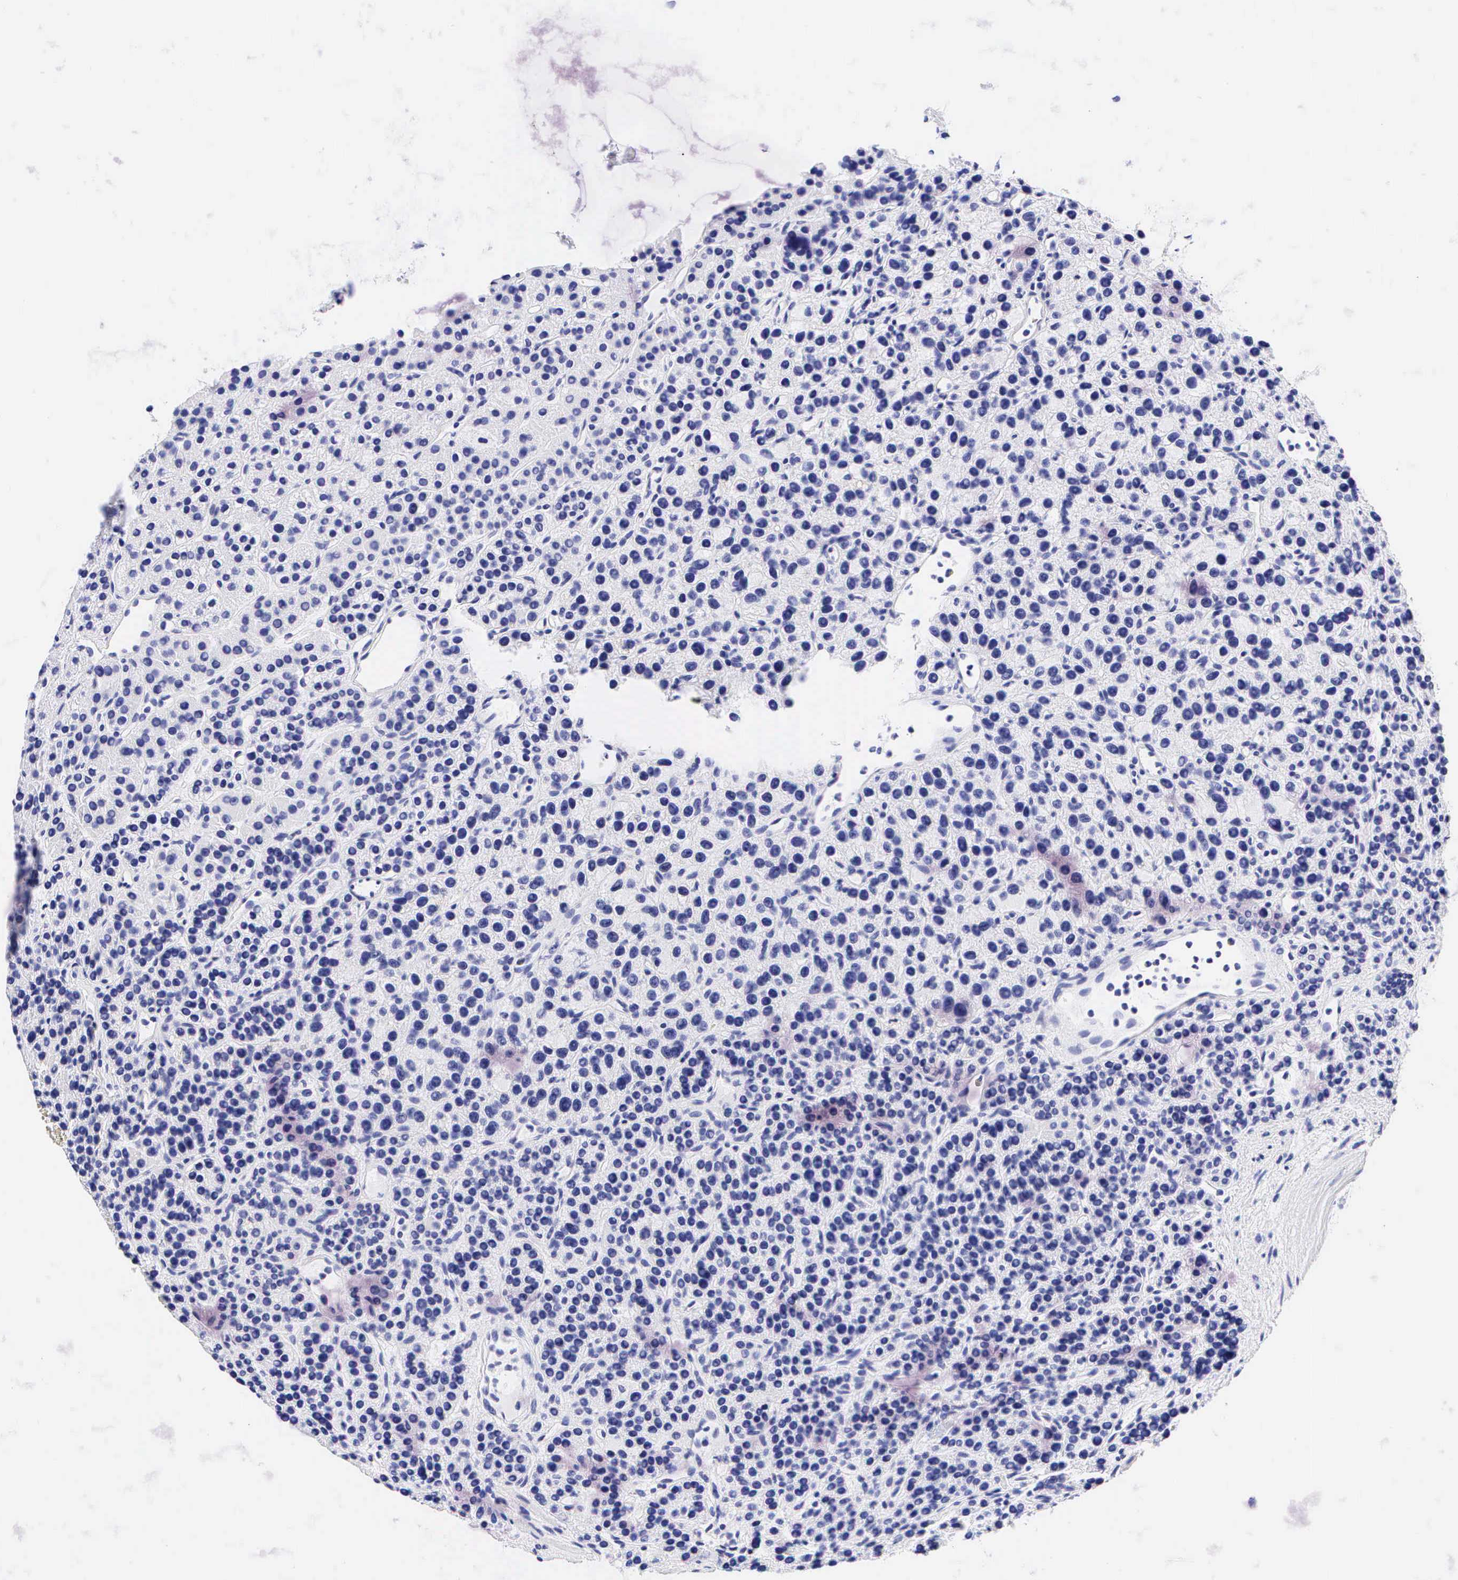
{"staining": {"intensity": "negative", "quantity": "none", "location": "none"}, "tissue": "parathyroid gland", "cell_type": "Glandular cells", "image_type": "normal", "snomed": [{"axis": "morphology", "description": "Normal tissue, NOS"}, {"axis": "topography", "description": "Parathyroid gland"}], "caption": "Normal parathyroid gland was stained to show a protein in brown. There is no significant positivity in glandular cells.", "gene": "KRT20", "patient": {"sex": "female", "age": 64}}